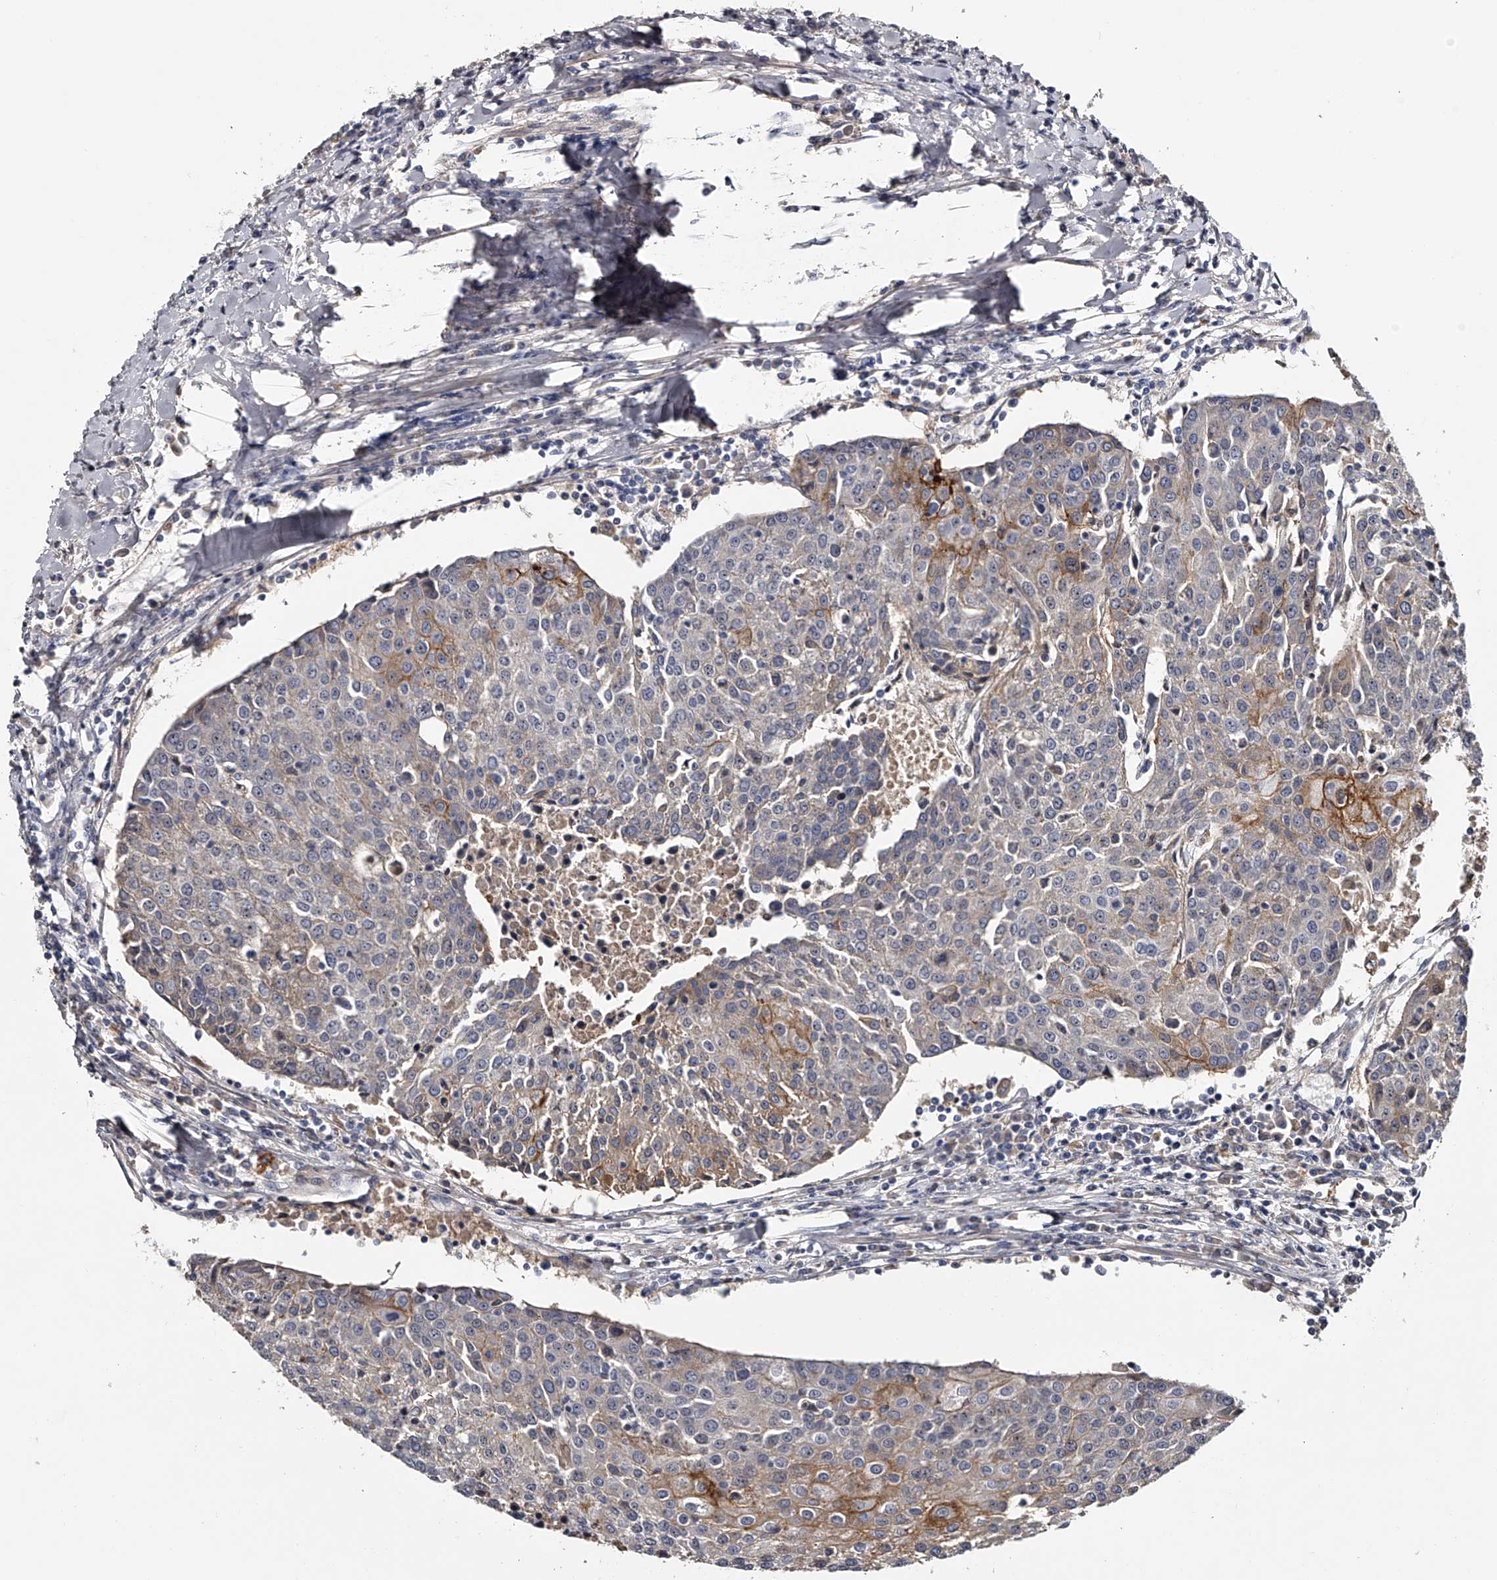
{"staining": {"intensity": "moderate", "quantity": "<25%", "location": "cytoplasmic/membranous"}, "tissue": "urothelial cancer", "cell_type": "Tumor cells", "image_type": "cancer", "snomed": [{"axis": "morphology", "description": "Urothelial carcinoma, High grade"}, {"axis": "topography", "description": "Urinary bladder"}], "caption": "The photomicrograph exhibits a brown stain indicating the presence of a protein in the cytoplasmic/membranous of tumor cells in urothelial carcinoma (high-grade).", "gene": "MDN1", "patient": {"sex": "female", "age": 85}}